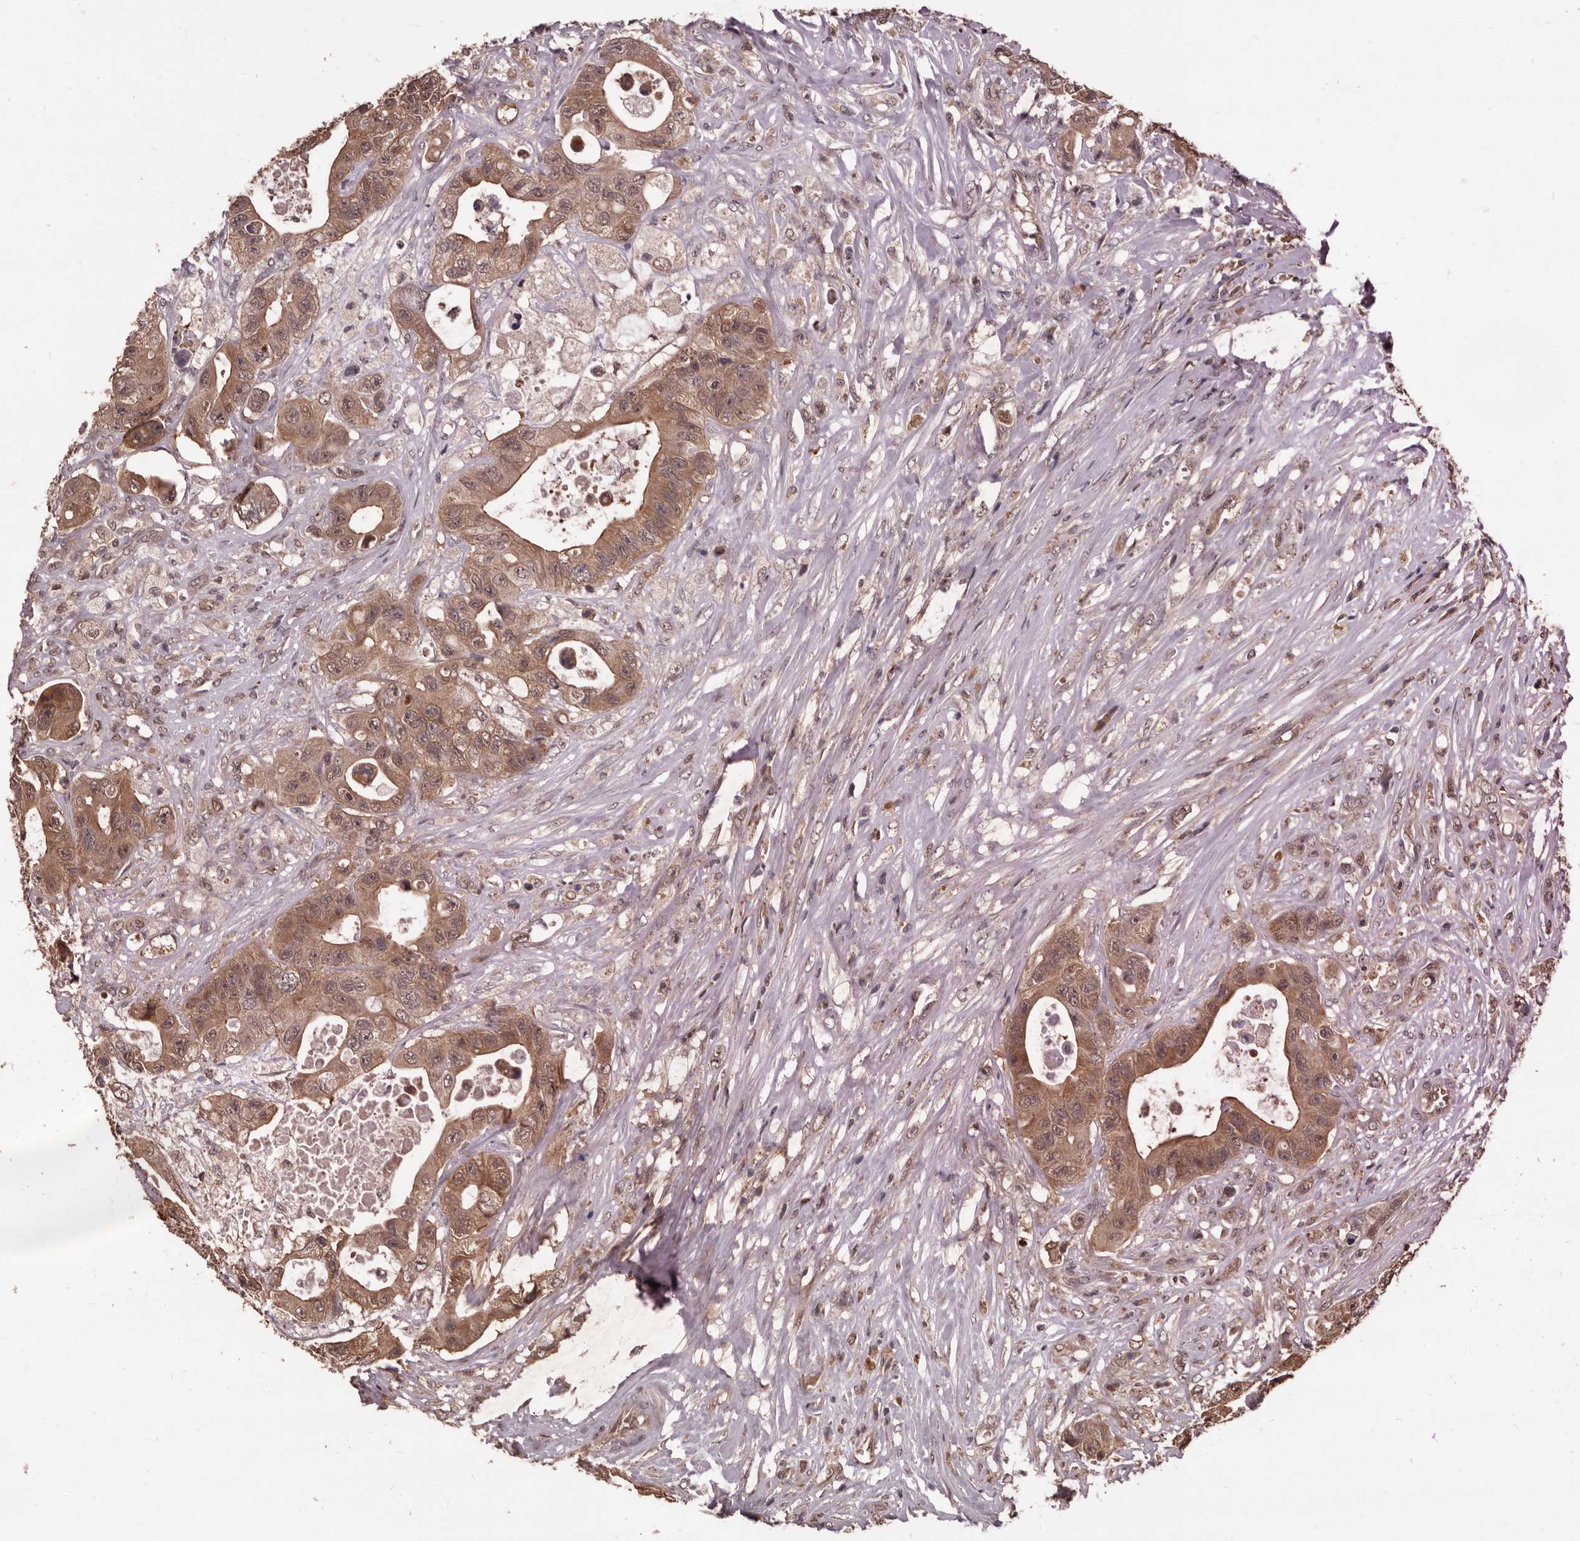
{"staining": {"intensity": "moderate", "quantity": ">75%", "location": "cytoplasmic/membranous"}, "tissue": "colorectal cancer", "cell_type": "Tumor cells", "image_type": "cancer", "snomed": [{"axis": "morphology", "description": "Adenocarcinoma, NOS"}, {"axis": "topography", "description": "Colon"}], "caption": "IHC of human colorectal cancer (adenocarcinoma) displays medium levels of moderate cytoplasmic/membranous staining in approximately >75% of tumor cells.", "gene": "AHR", "patient": {"sex": "female", "age": 46}}